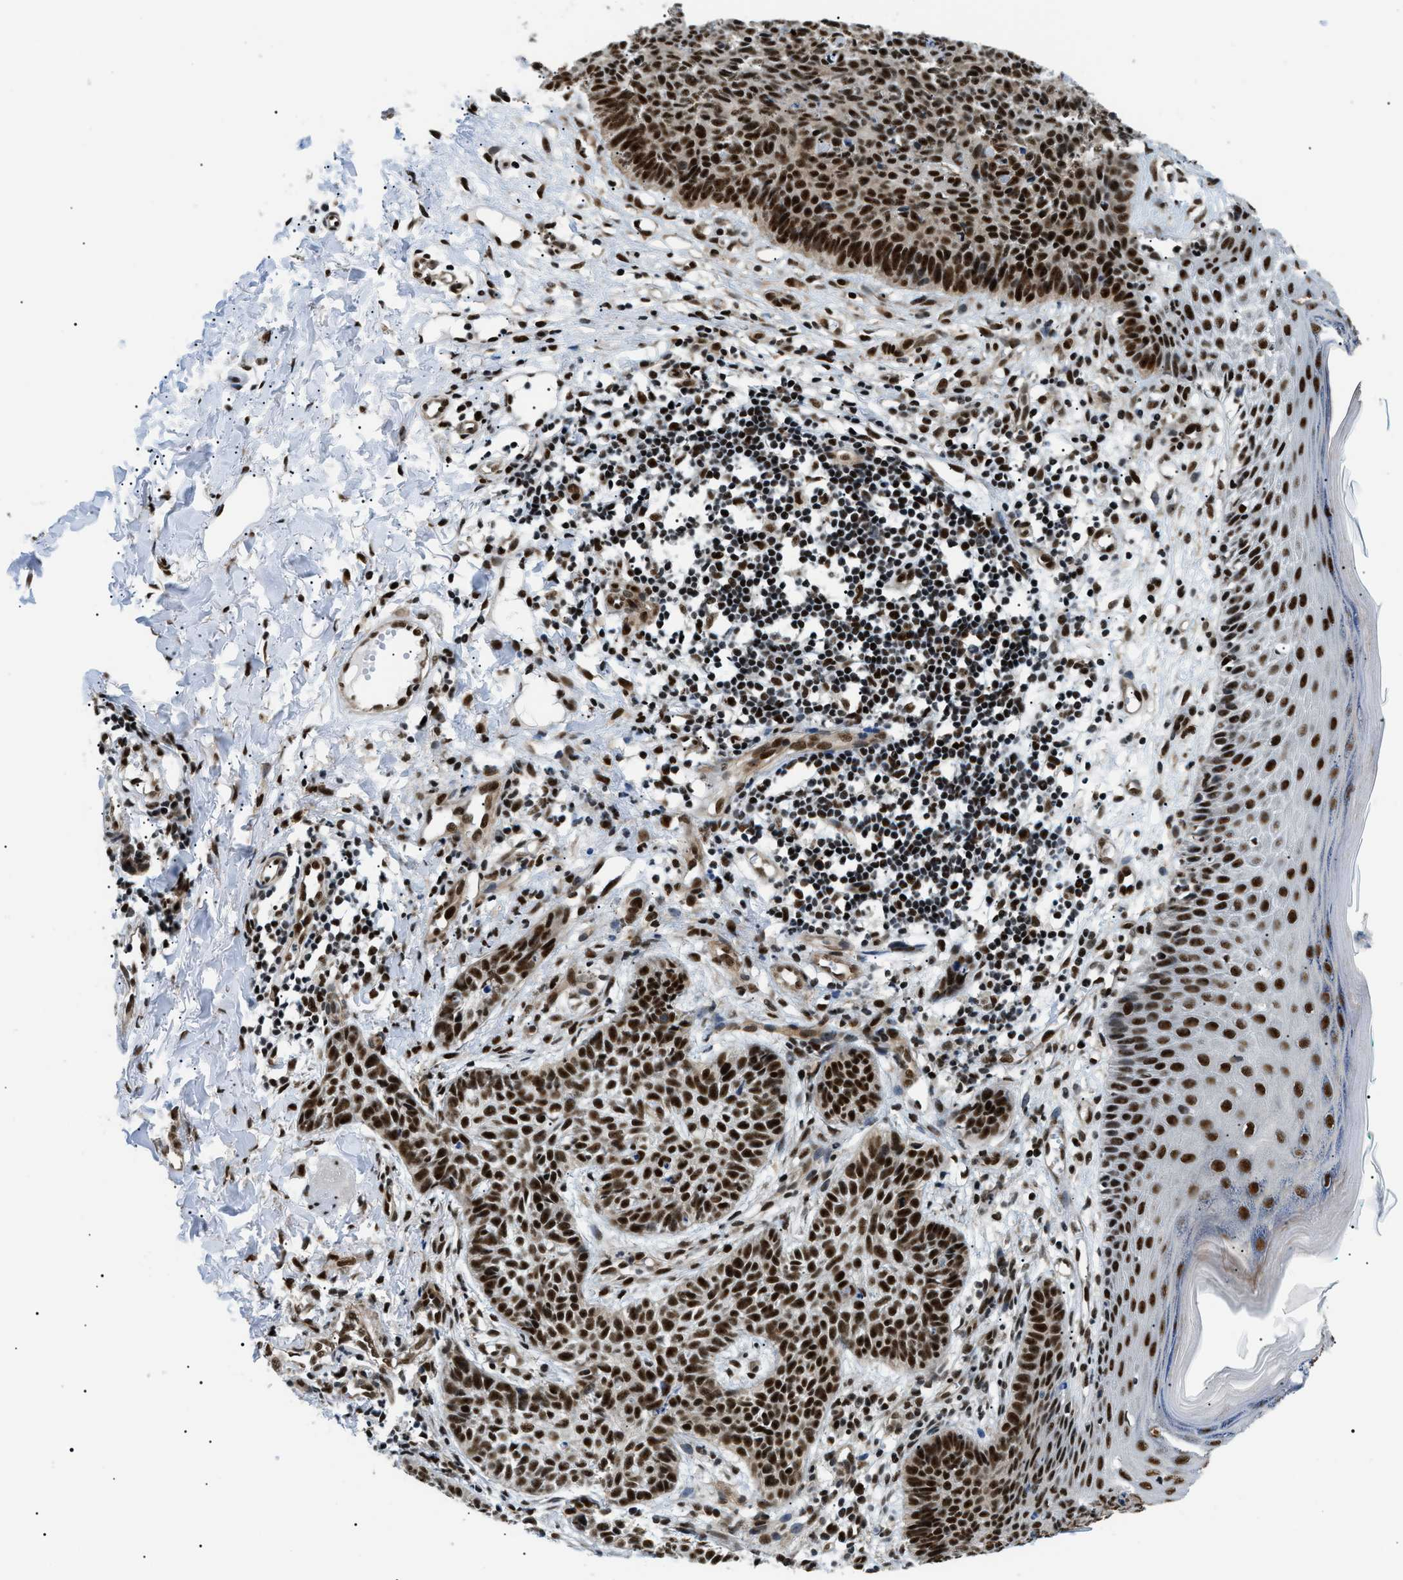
{"staining": {"intensity": "strong", "quantity": ">75%", "location": "nuclear"}, "tissue": "skin cancer", "cell_type": "Tumor cells", "image_type": "cancer", "snomed": [{"axis": "morphology", "description": "Basal cell carcinoma"}, {"axis": "topography", "description": "Skin"}], "caption": "About >75% of tumor cells in human skin cancer show strong nuclear protein expression as visualized by brown immunohistochemical staining.", "gene": "CWC25", "patient": {"sex": "male", "age": 60}}